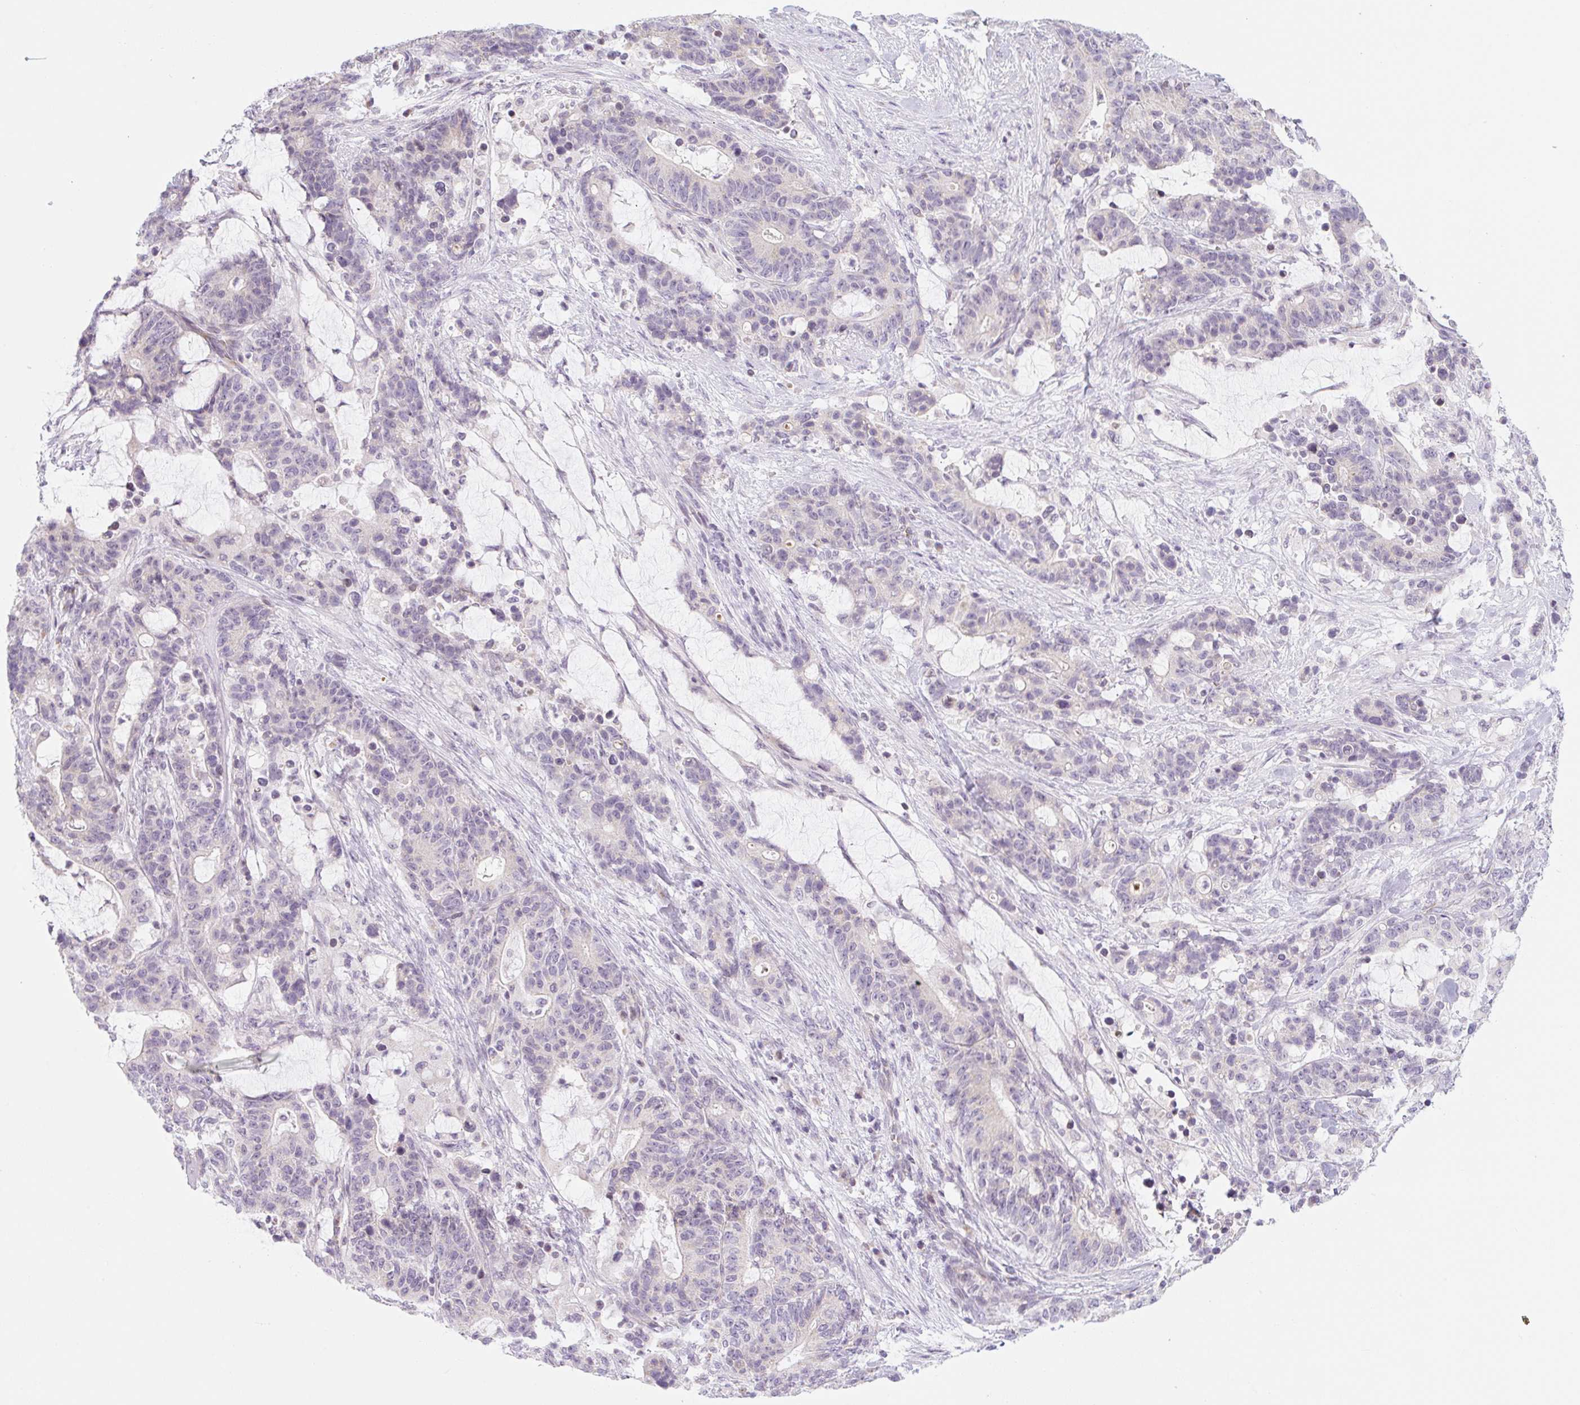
{"staining": {"intensity": "negative", "quantity": "none", "location": "none"}, "tissue": "stomach cancer", "cell_type": "Tumor cells", "image_type": "cancer", "snomed": [{"axis": "morphology", "description": "Normal tissue, NOS"}, {"axis": "morphology", "description": "Adenocarcinoma, NOS"}, {"axis": "topography", "description": "Stomach"}], "caption": "A micrograph of stomach cancer (adenocarcinoma) stained for a protein reveals no brown staining in tumor cells.", "gene": "CASKIN1", "patient": {"sex": "female", "age": 64}}